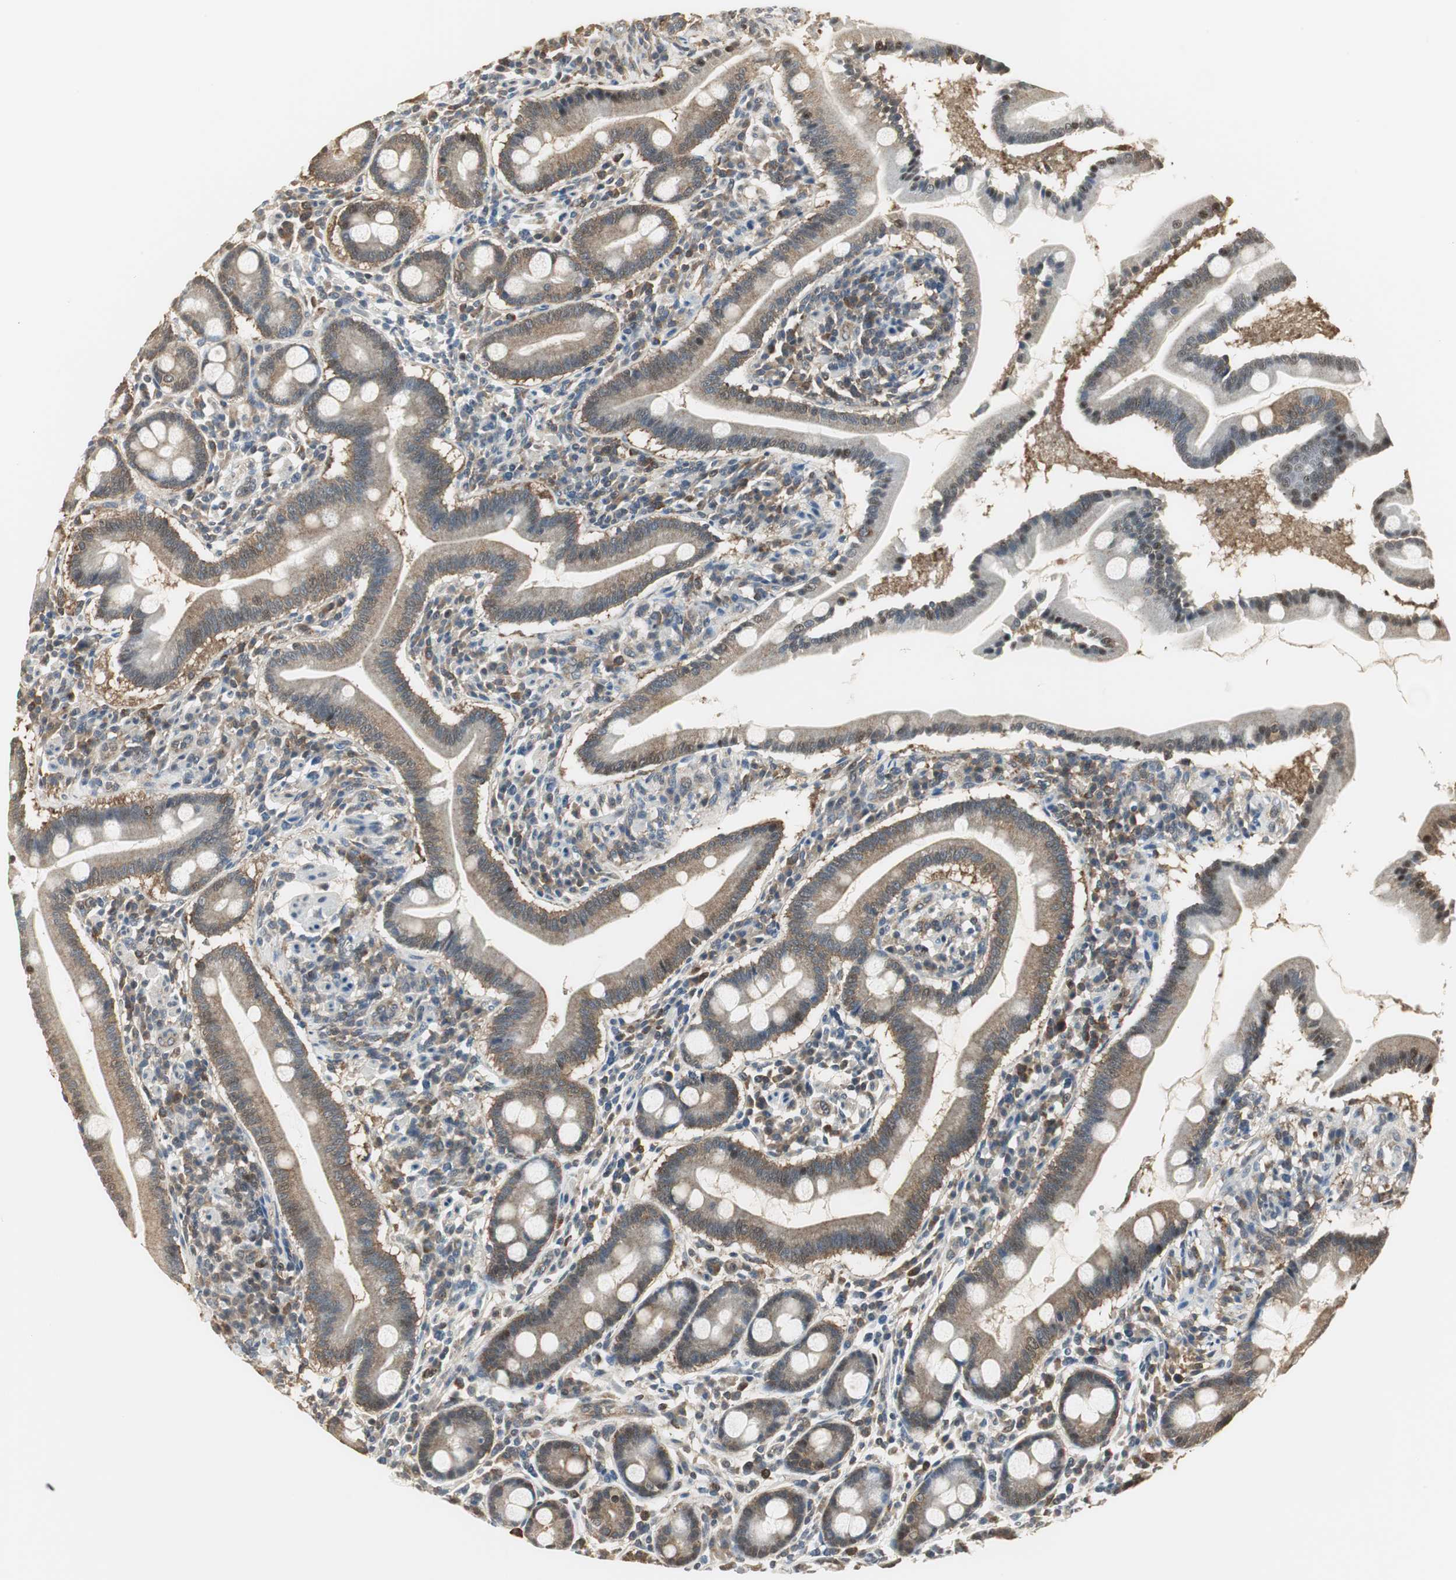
{"staining": {"intensity": "moderate", "quantity": ">75%", "location": "cytoplasmic/membranous"}, "tissue": "duodenum", "cell_type": "Glandular cells", "image_type": "normal", "snomed": [{"axis": "morphology", "description": "Normal tissue, NOS"}, {"axis": "topography", "description": "Duodenum"}], "caption": "A photomicrograph of human duodenum stained for a protein exhibits moderate cytoplasmic/membranous brown staining in glandular cells. (Brightfield microscopy of DAB IHC at high magnification).", "gene": "CCT5", "patient": {"sex": "male", "age": 50}}